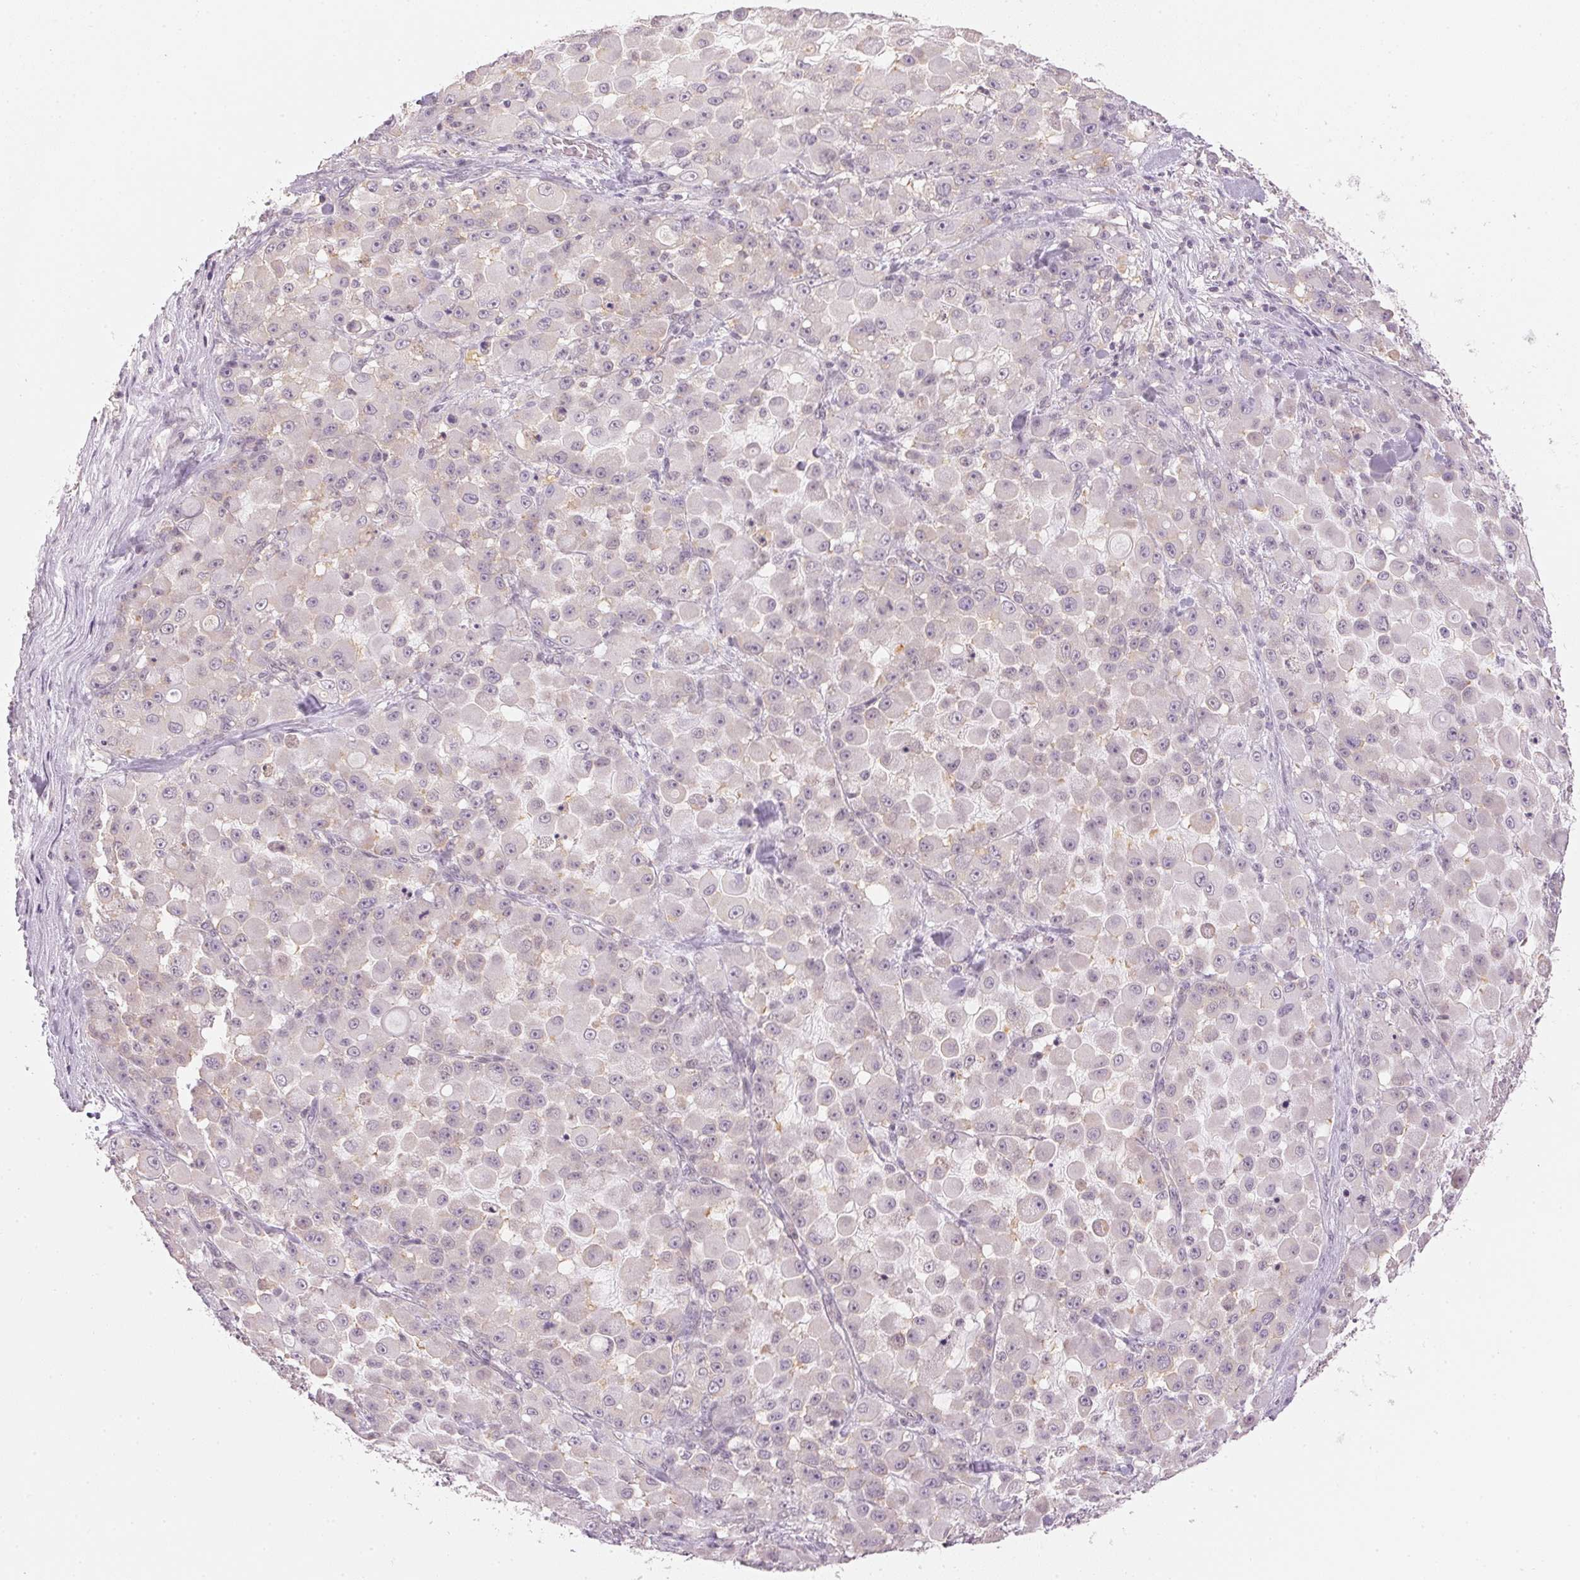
{"staining": {"intensity": "negative", "quantity": "none", "location": "none"}, "tissue": "stomach cancer", "cell_type": "Tumor cells", "image_type": "cancer", "snomed": [{"axis": "morphology", "description": "Adenocarcinoma, NOS"}, {"axis": "topography", "description": "Stomach"}], "caption": "The micrograph exhibits no staining of tumor cells in stomach adenocarcinoma. The staining is performed using DAB brown chromogen with nuclei counter-stained in using hematoxylin.", "gene": "KPRP", "patient": {"sex": "female", "age": 76}}